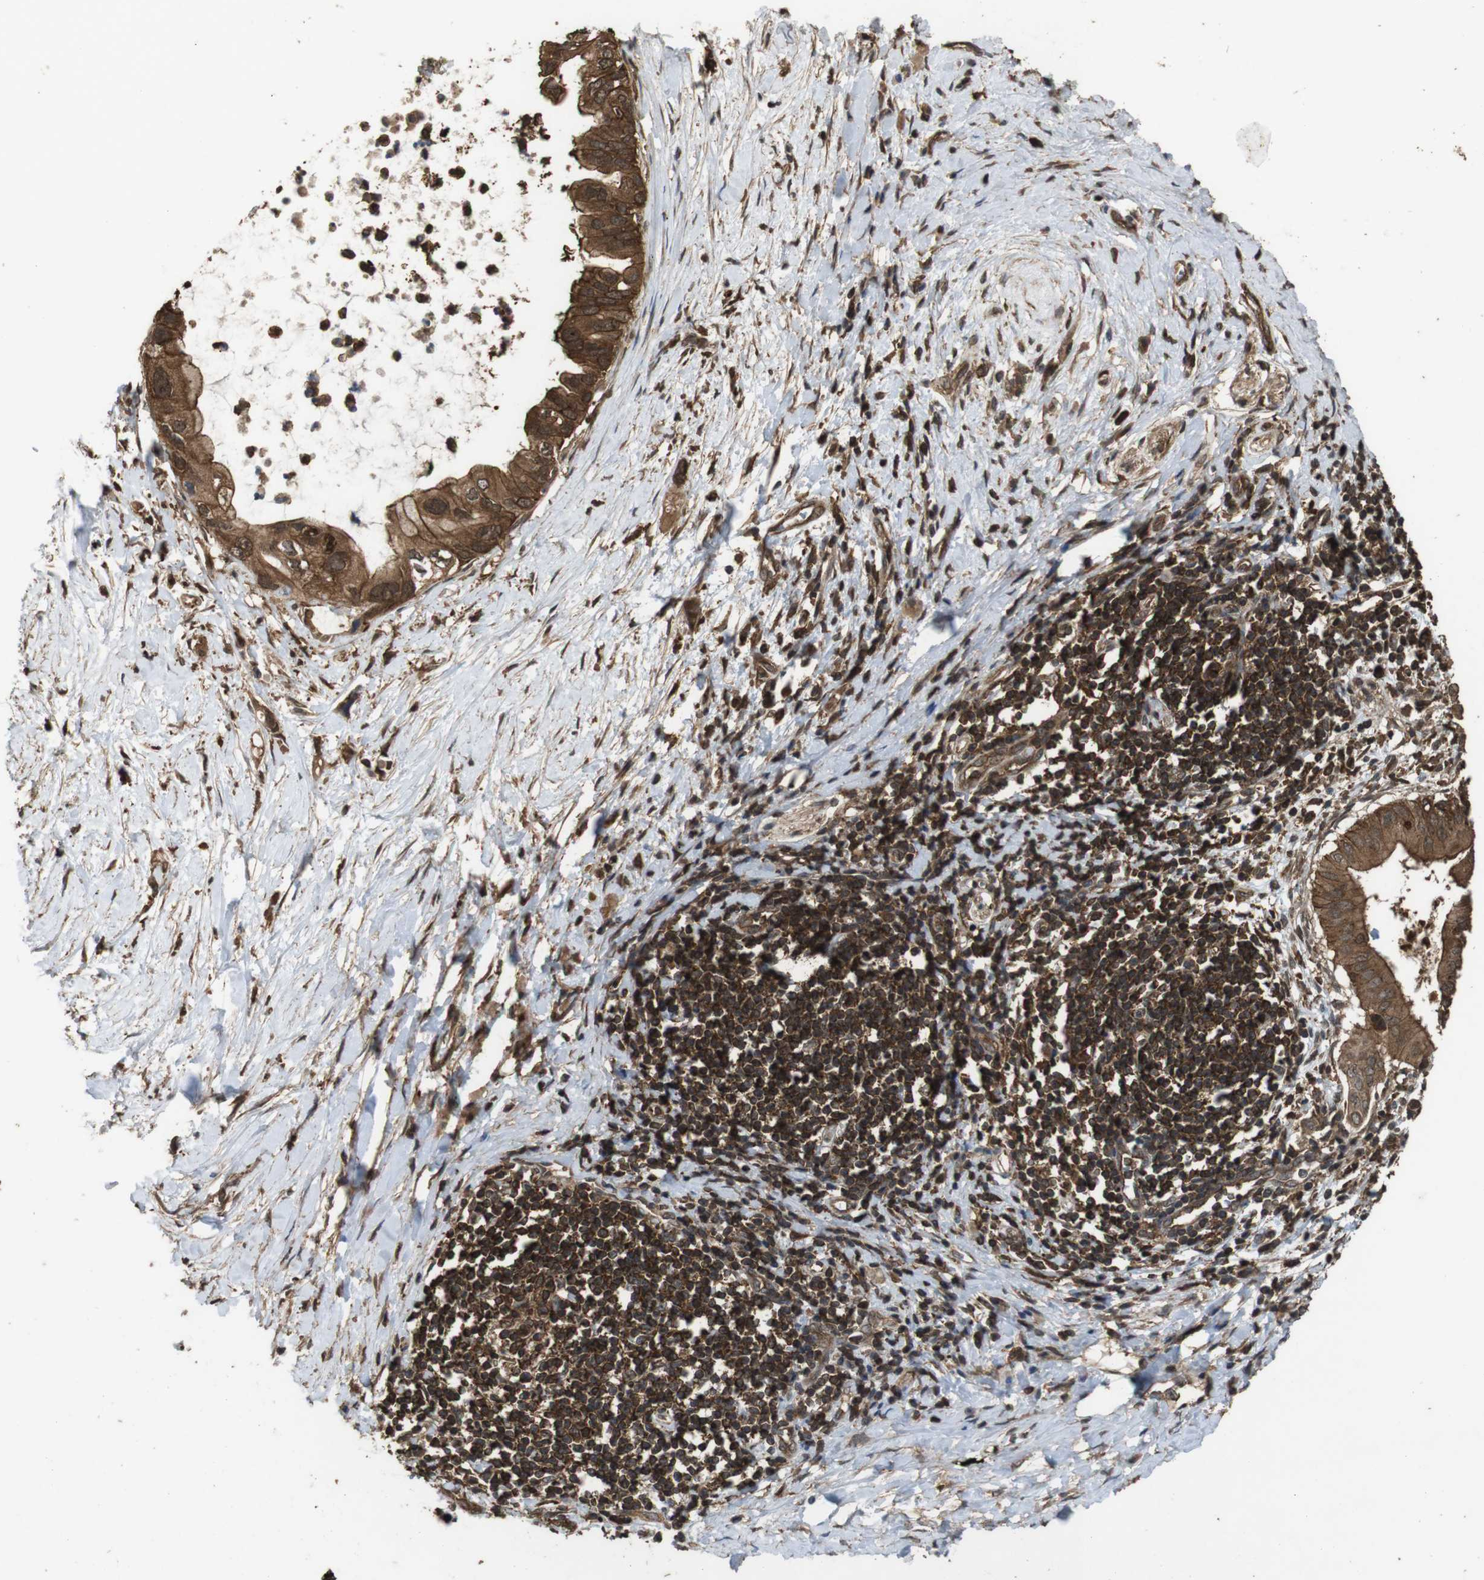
{"staining": {"intensity": "strong", "quantity": ">75%", "location": "cytoplasmic/membranous"}, "tissue": "pancreatic cancer", "cell_type": "Tumor cells", "image_type": "cancer", "snomed": [{"axis": "morphology", "description": "Adenocarcinoma, NOS"}, {"axis": "topography", "description": "Pancreas"}], "caption": "Adenocarcinoma (pancreatic) stained with DAB IHC reveals high levels of strong cytoplasmic/membranous expression in about >75% of tumor cells. The staining was performed using DAB (3,3'-diaminobenzidine) to visualize the protein expression in brown, while the nuclei were stained in blue with hematoxylin (Magnification: 20x).", "gene": "BAG4", "patient": {"sex": "male", "age": 55}}